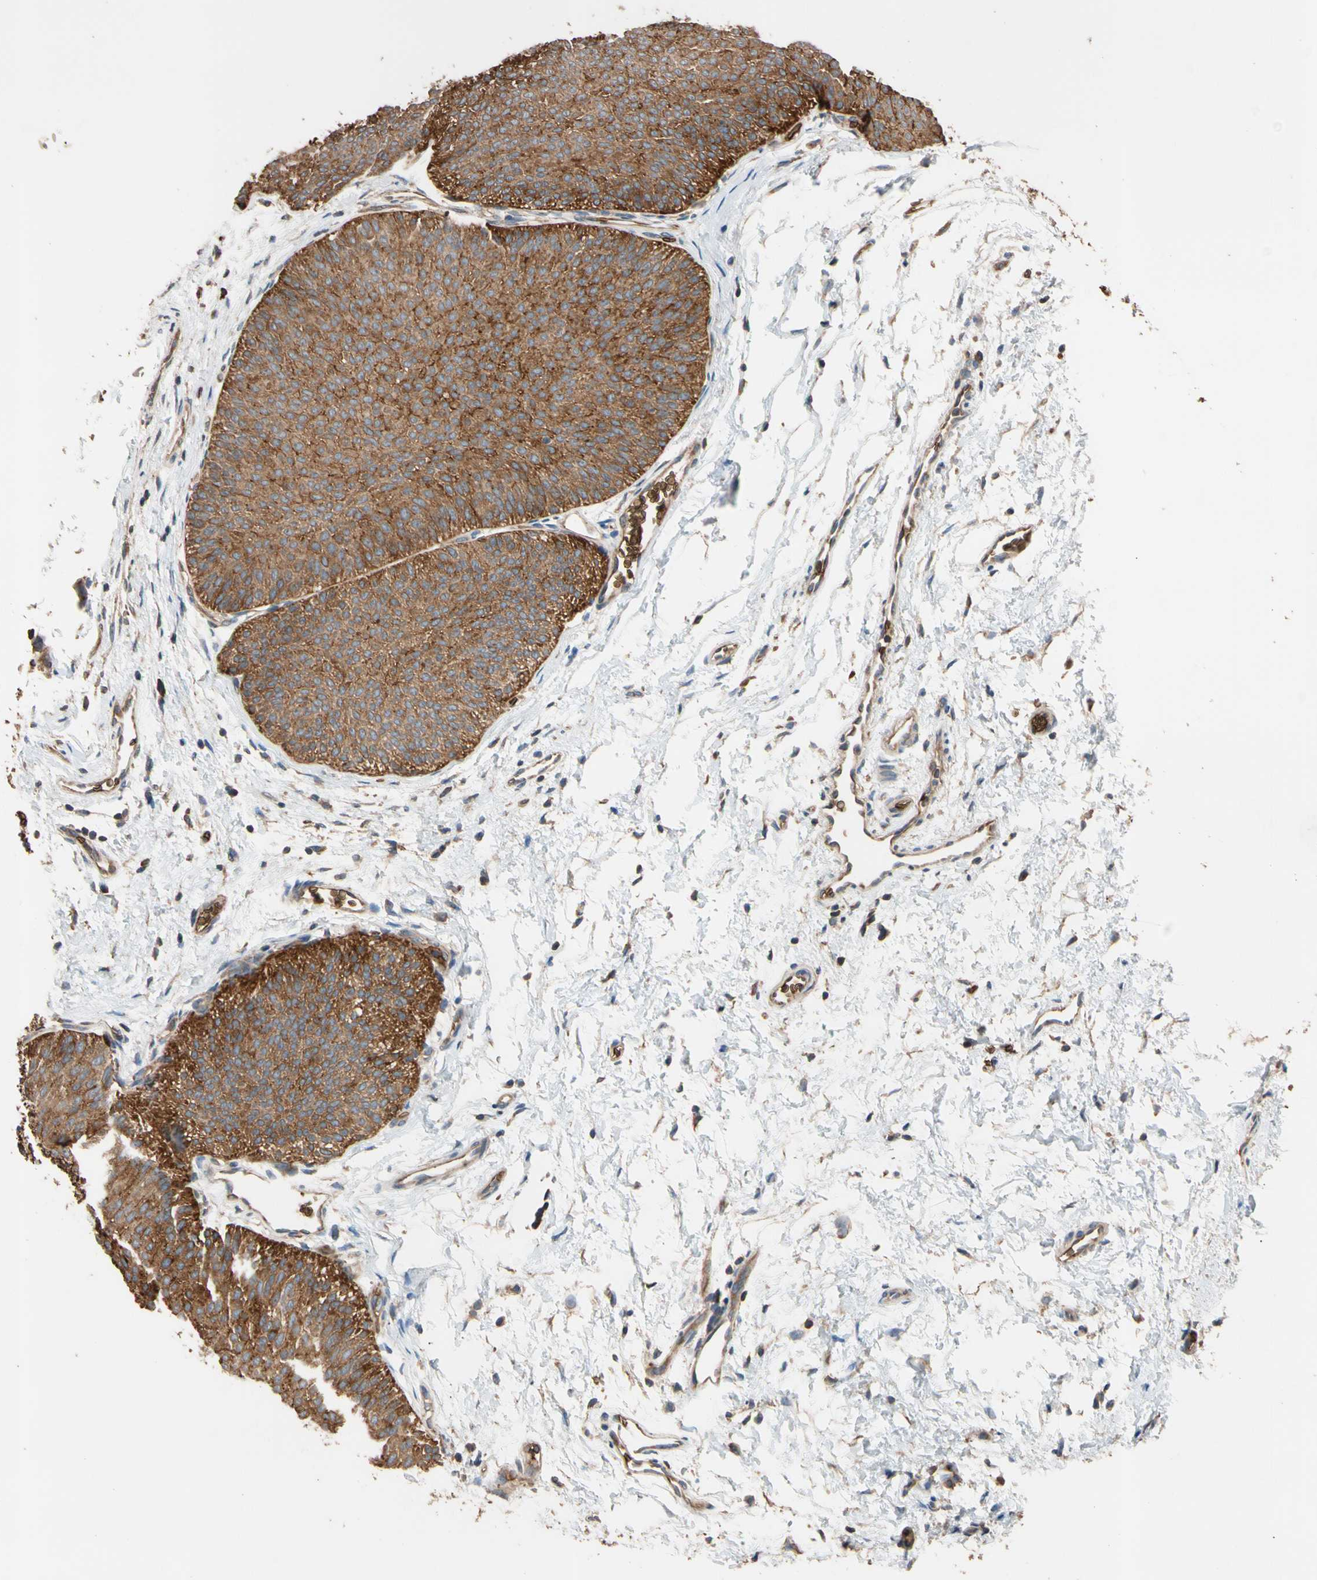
{"staining": {"intensity": "strong", "quantity": ">75%", "location": "cytoplasmic/membranous"}, "tissue": "urothelial cancer", "cell_type": "Tumor cells", "image_type": "cancer", "snomed": [{"axis": "morphology", "description": "Urothelial carcinoma, Low grade"}, {"axis": "topography", "description": "Urinary bladder"}], "caption": "Urothelial cancer stained for a protein exhibits strong cytoplasmic/membranous positivity in tumor cells.", "gene": "RIOK2", "patient": {"sex": "female", "age": 60}}